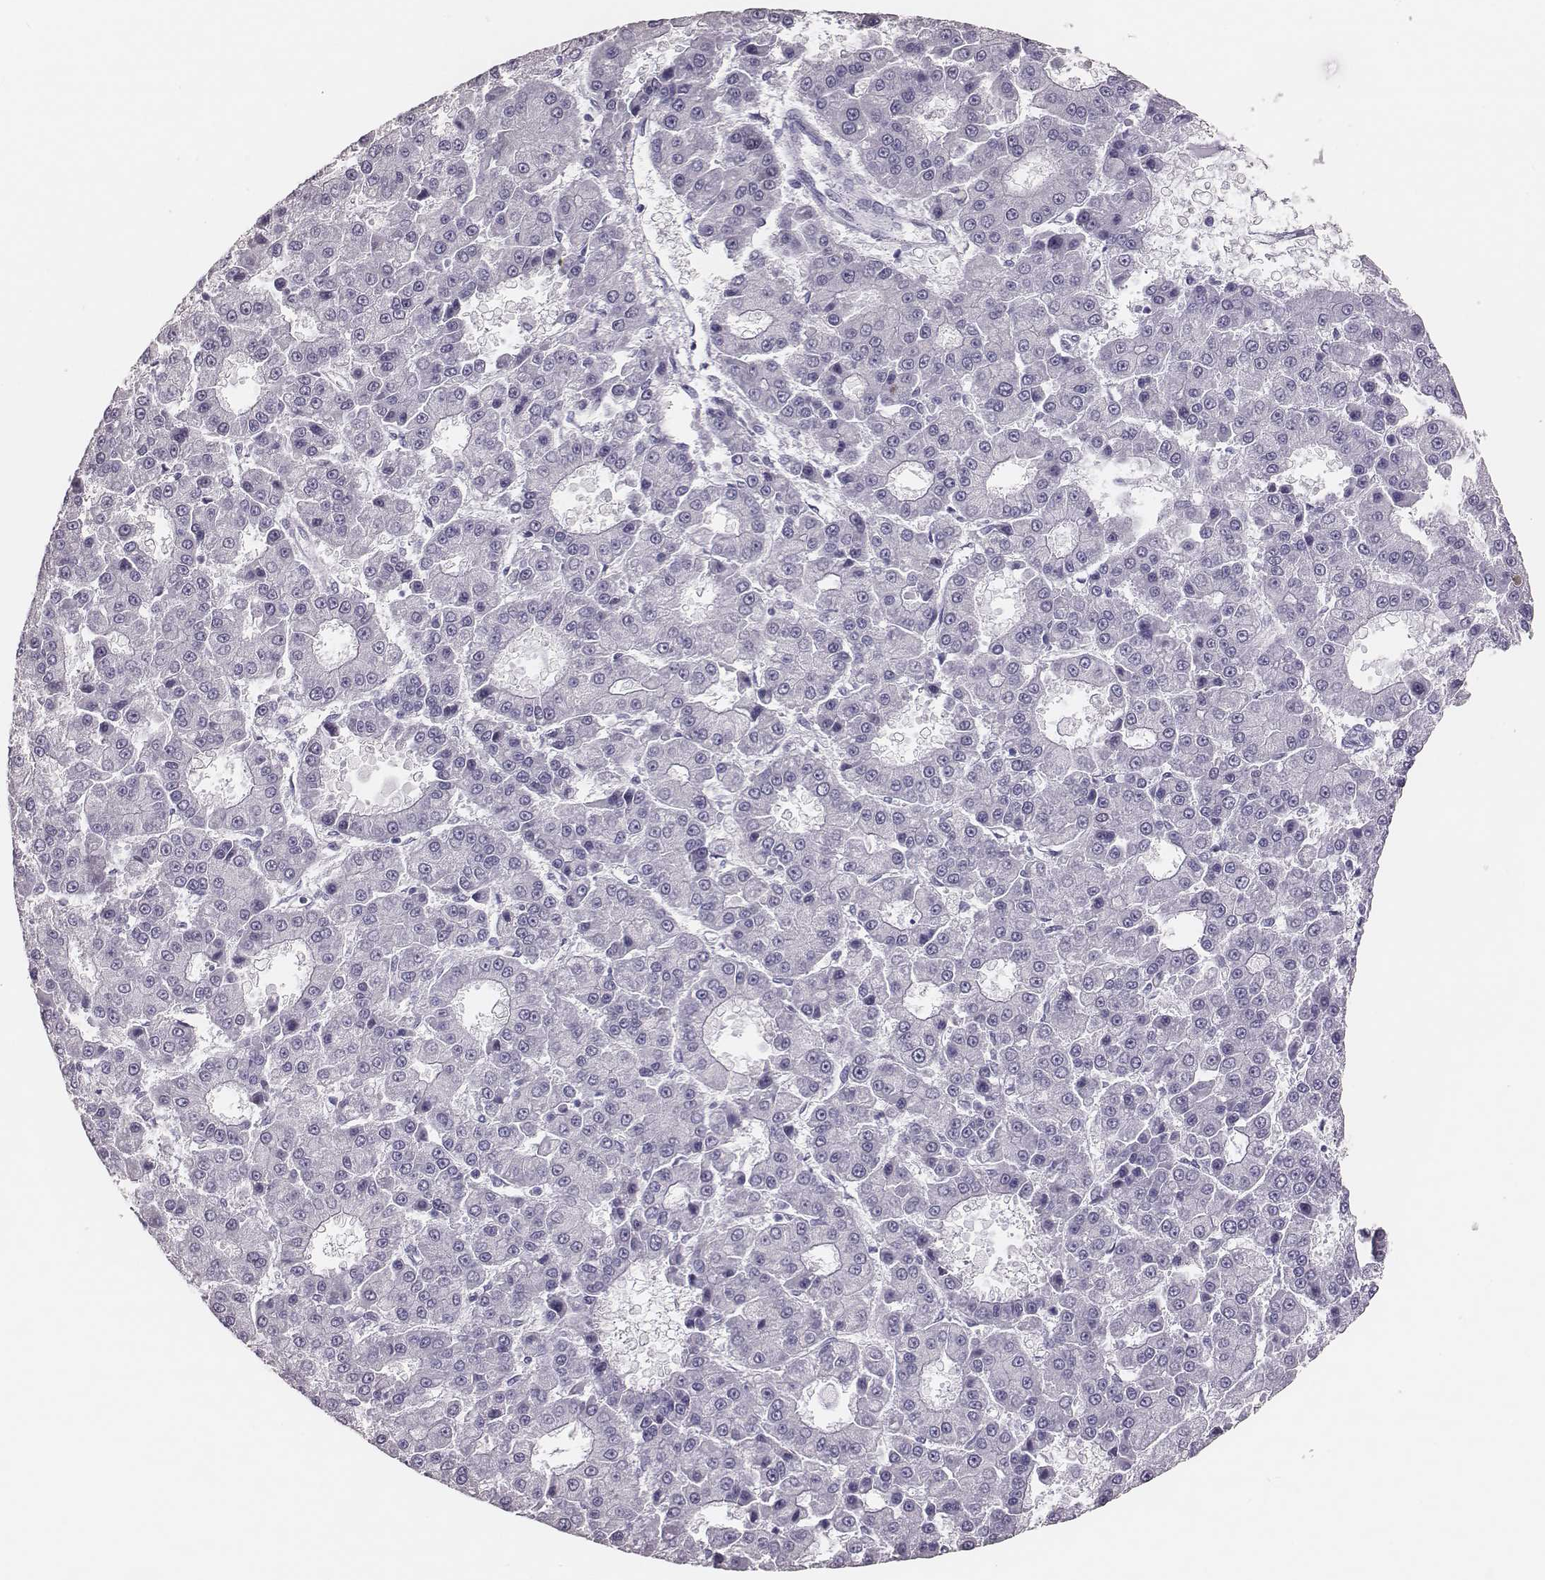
{"staining": {"intensity": "negative", "quantity": "none", "location": "none"}, "tissue": "liver cancer", "cell_type": "Tumor cells", "image_type": "cancer", "snomed": [{"axis": "morphology", "description": "Carcinoma, Hepatocellular, NOS"}, {"axis": "topography", "description": "Liver"}], "caption": "Hepatocellular carcinoma (liver) was stained to show a protein in brown. There is no significant positivity in tumor cells. The staining was performed using DAB to visualize the protein expression in brown, while the nuclei were stained in blue with hematoxylin (Magnification: 20x).", "gene": "H1-6", "patient": {"sex": "male", "age": 70}}